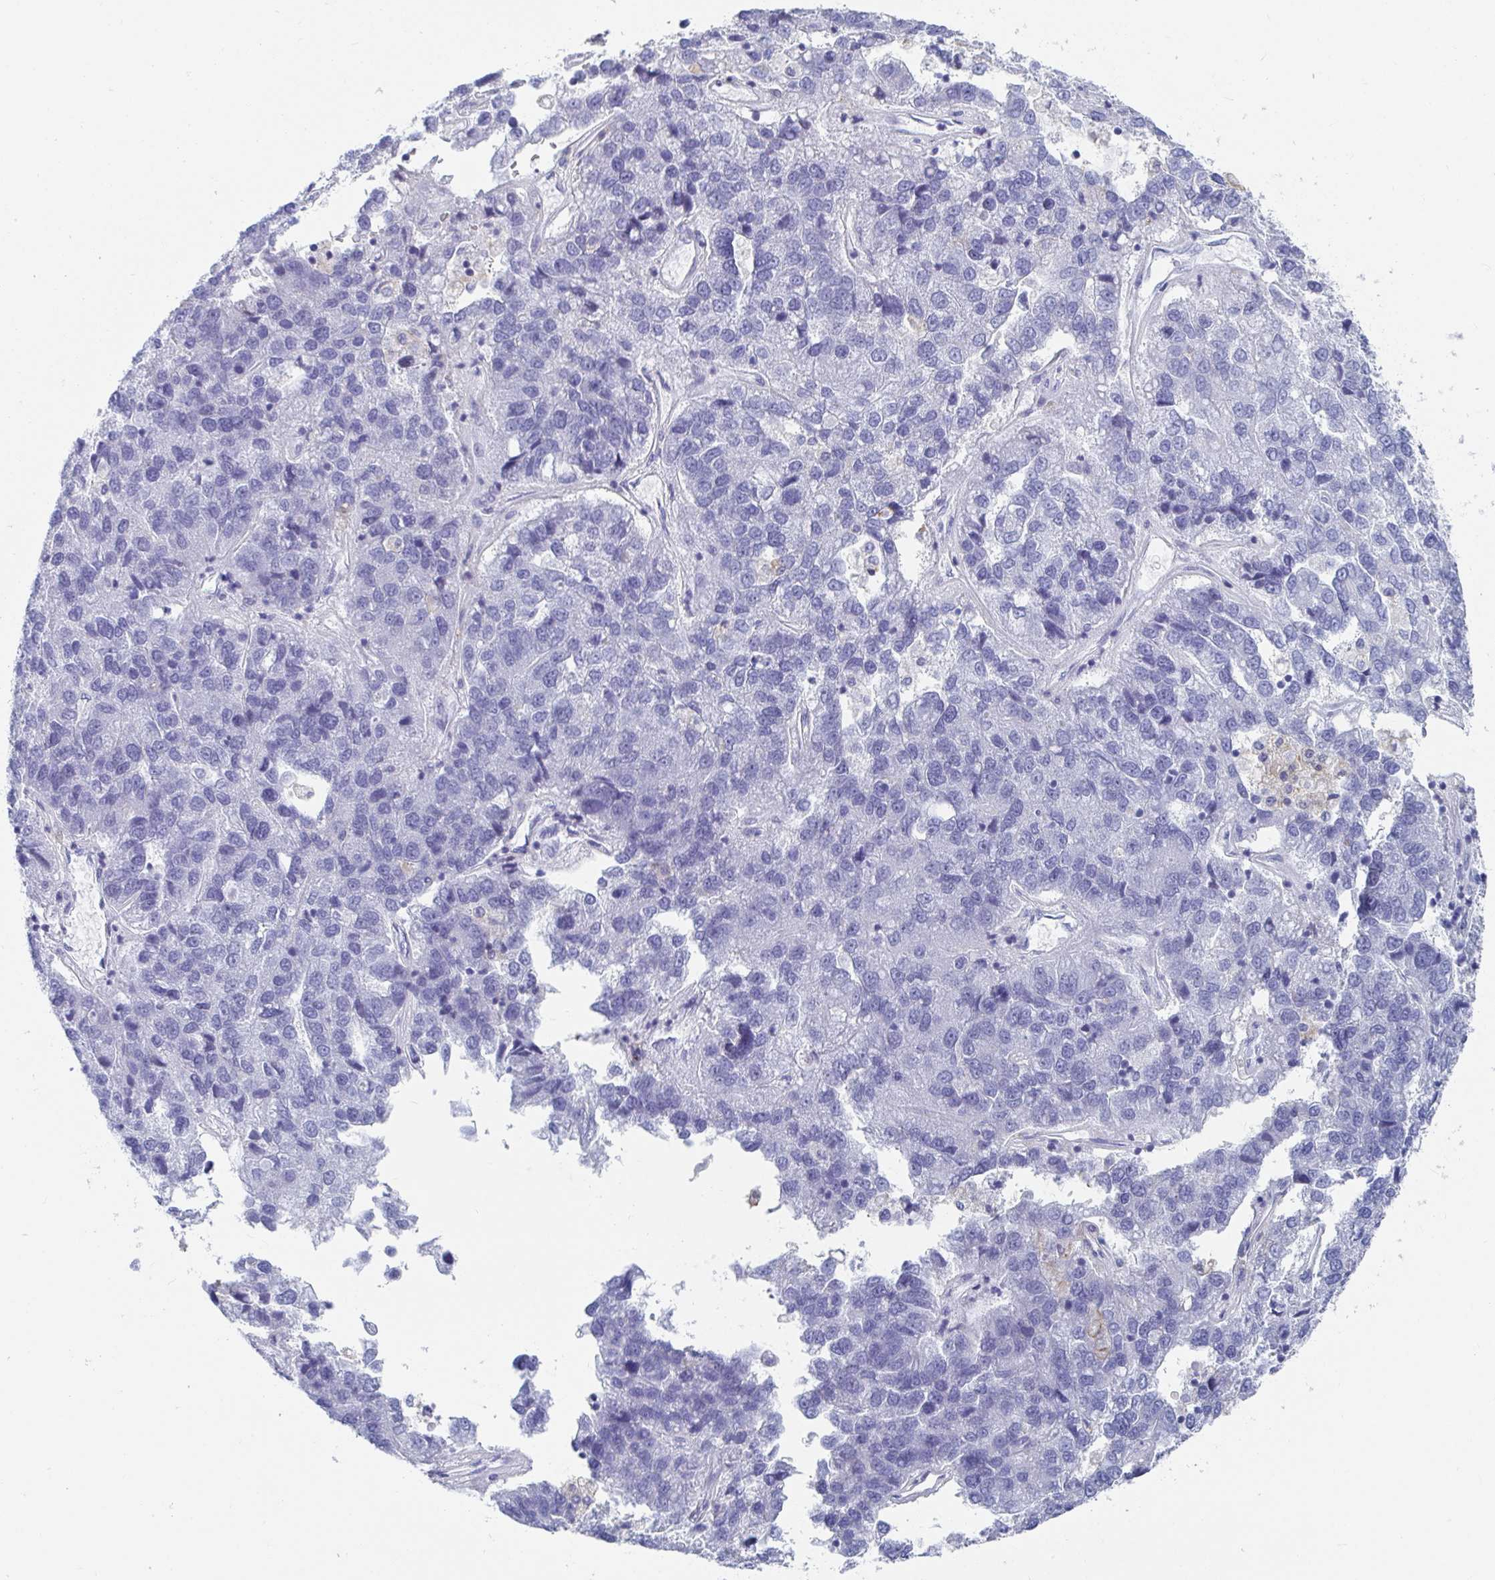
{"staining": {"intensity": "negative", "quantity": "none", "location": "none"}, "tissue": "pancreatic cancer", "cell_type": "Tumor cells", "image_type": "cancer", "snomed": [{"axis": "morphology", "description": "Adenocarcinoma, NOS"}, {"axis": "topography", "description": "Pancreas"}], "caption": "A photomicrograph of pancreatic cancer stained for a protein reveals no brown staining in tumor cells.", "gene": "ZFP82", "patient": {"sex": "female", "age": 61}}